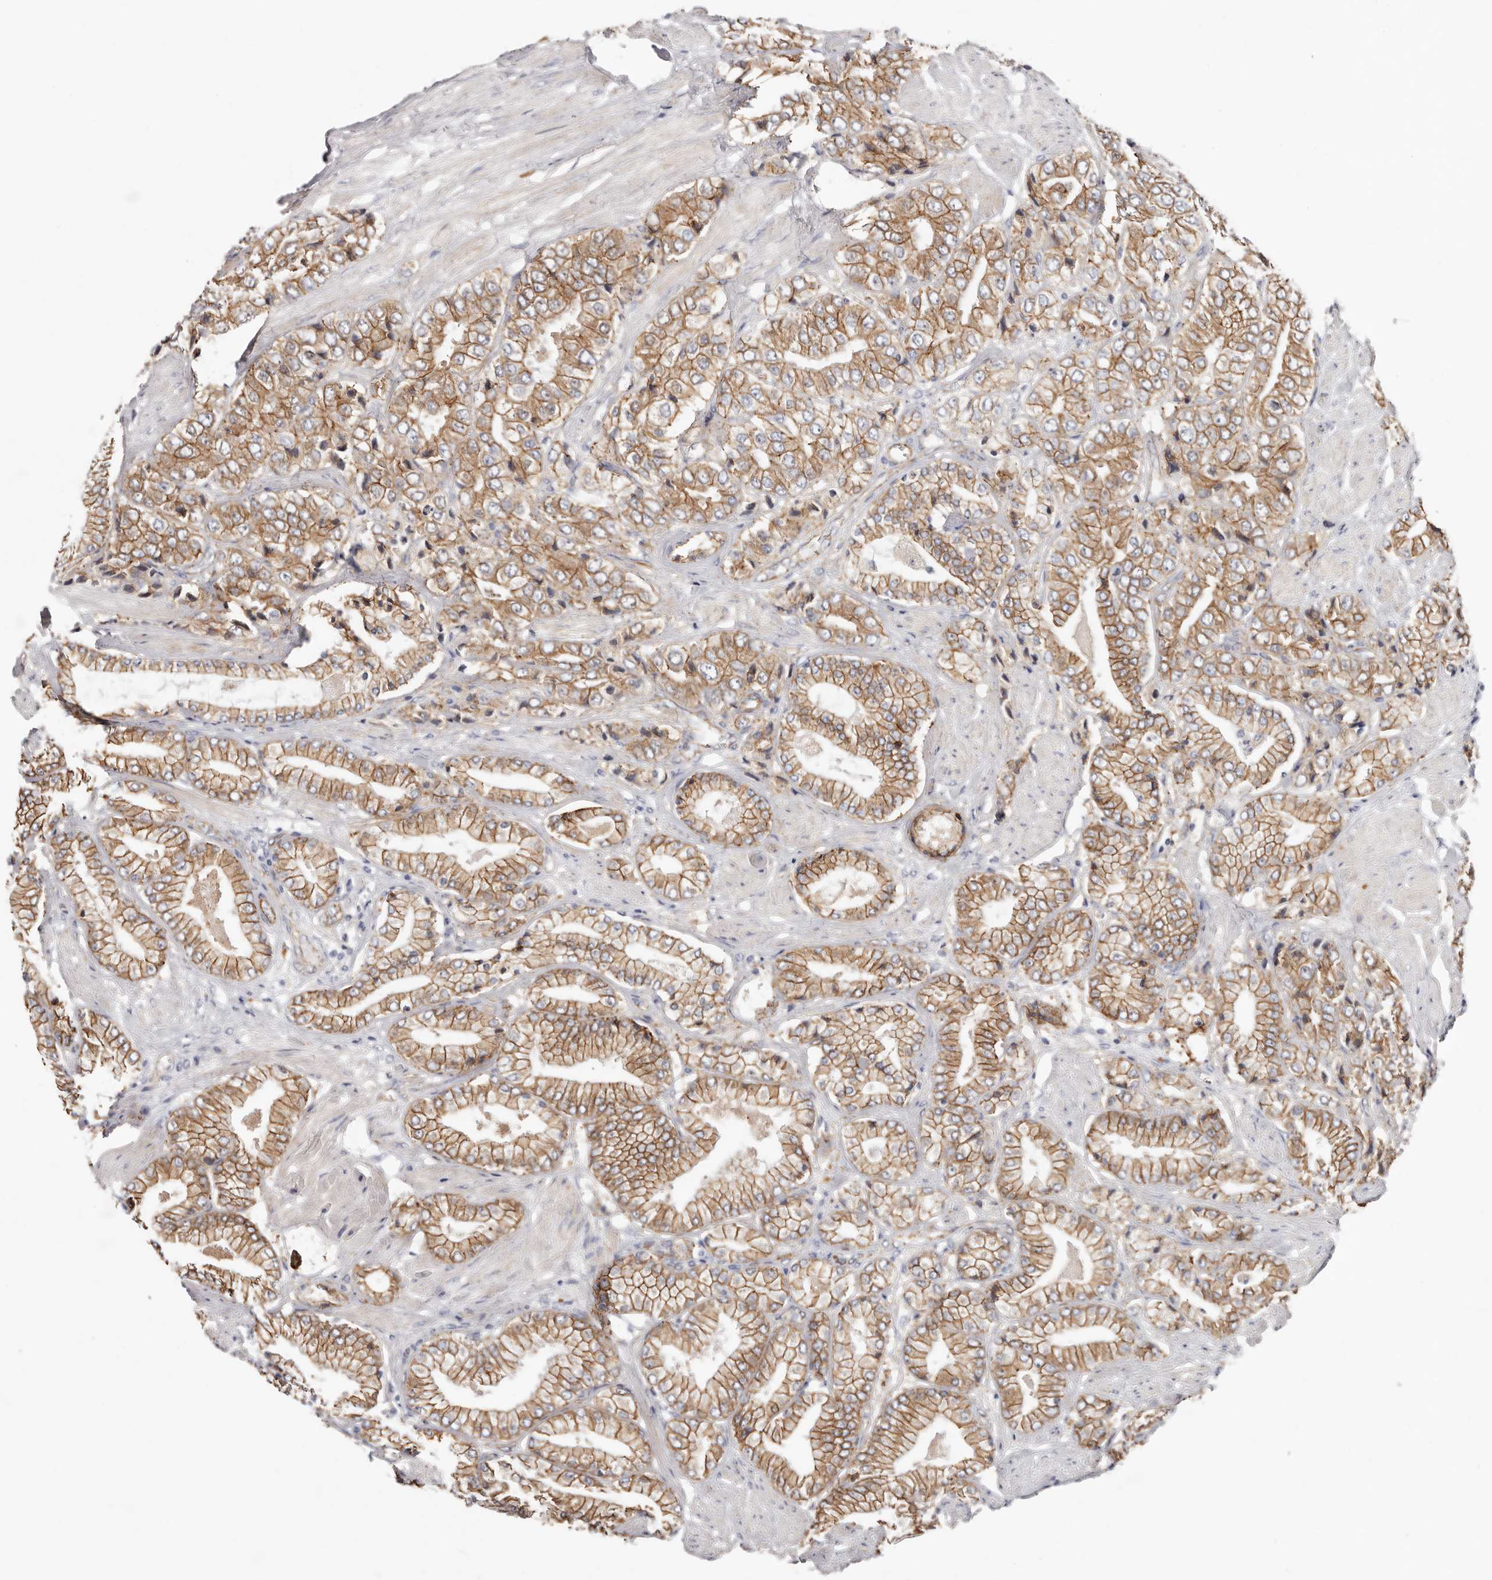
{"staining": {"intensity": "strong", "quantity": ">75%", "location": "cytoplasmic/membranous"}, "tissue": "prostate cancer", "cell_type": "Tumor cells", "image_type": "cancer", "snomed": [{"axis": "morphology", "description": "Adenocarcinoma, High grade"}, {"axis": "topography", "description": "Prostate"}], "caption": "Immunohistochemistry micrograph of neoplastic tissue: human prostate cancer stained using immunohistochemistry reveals high levels of strong protein expression localized specifically in the cytoplasmic/membranous of tumor cells, appearing as a cytoplasmic/membranous brown color.", "gene": "CTNNB1", "patient": {"sex": "male", "age": 50}}